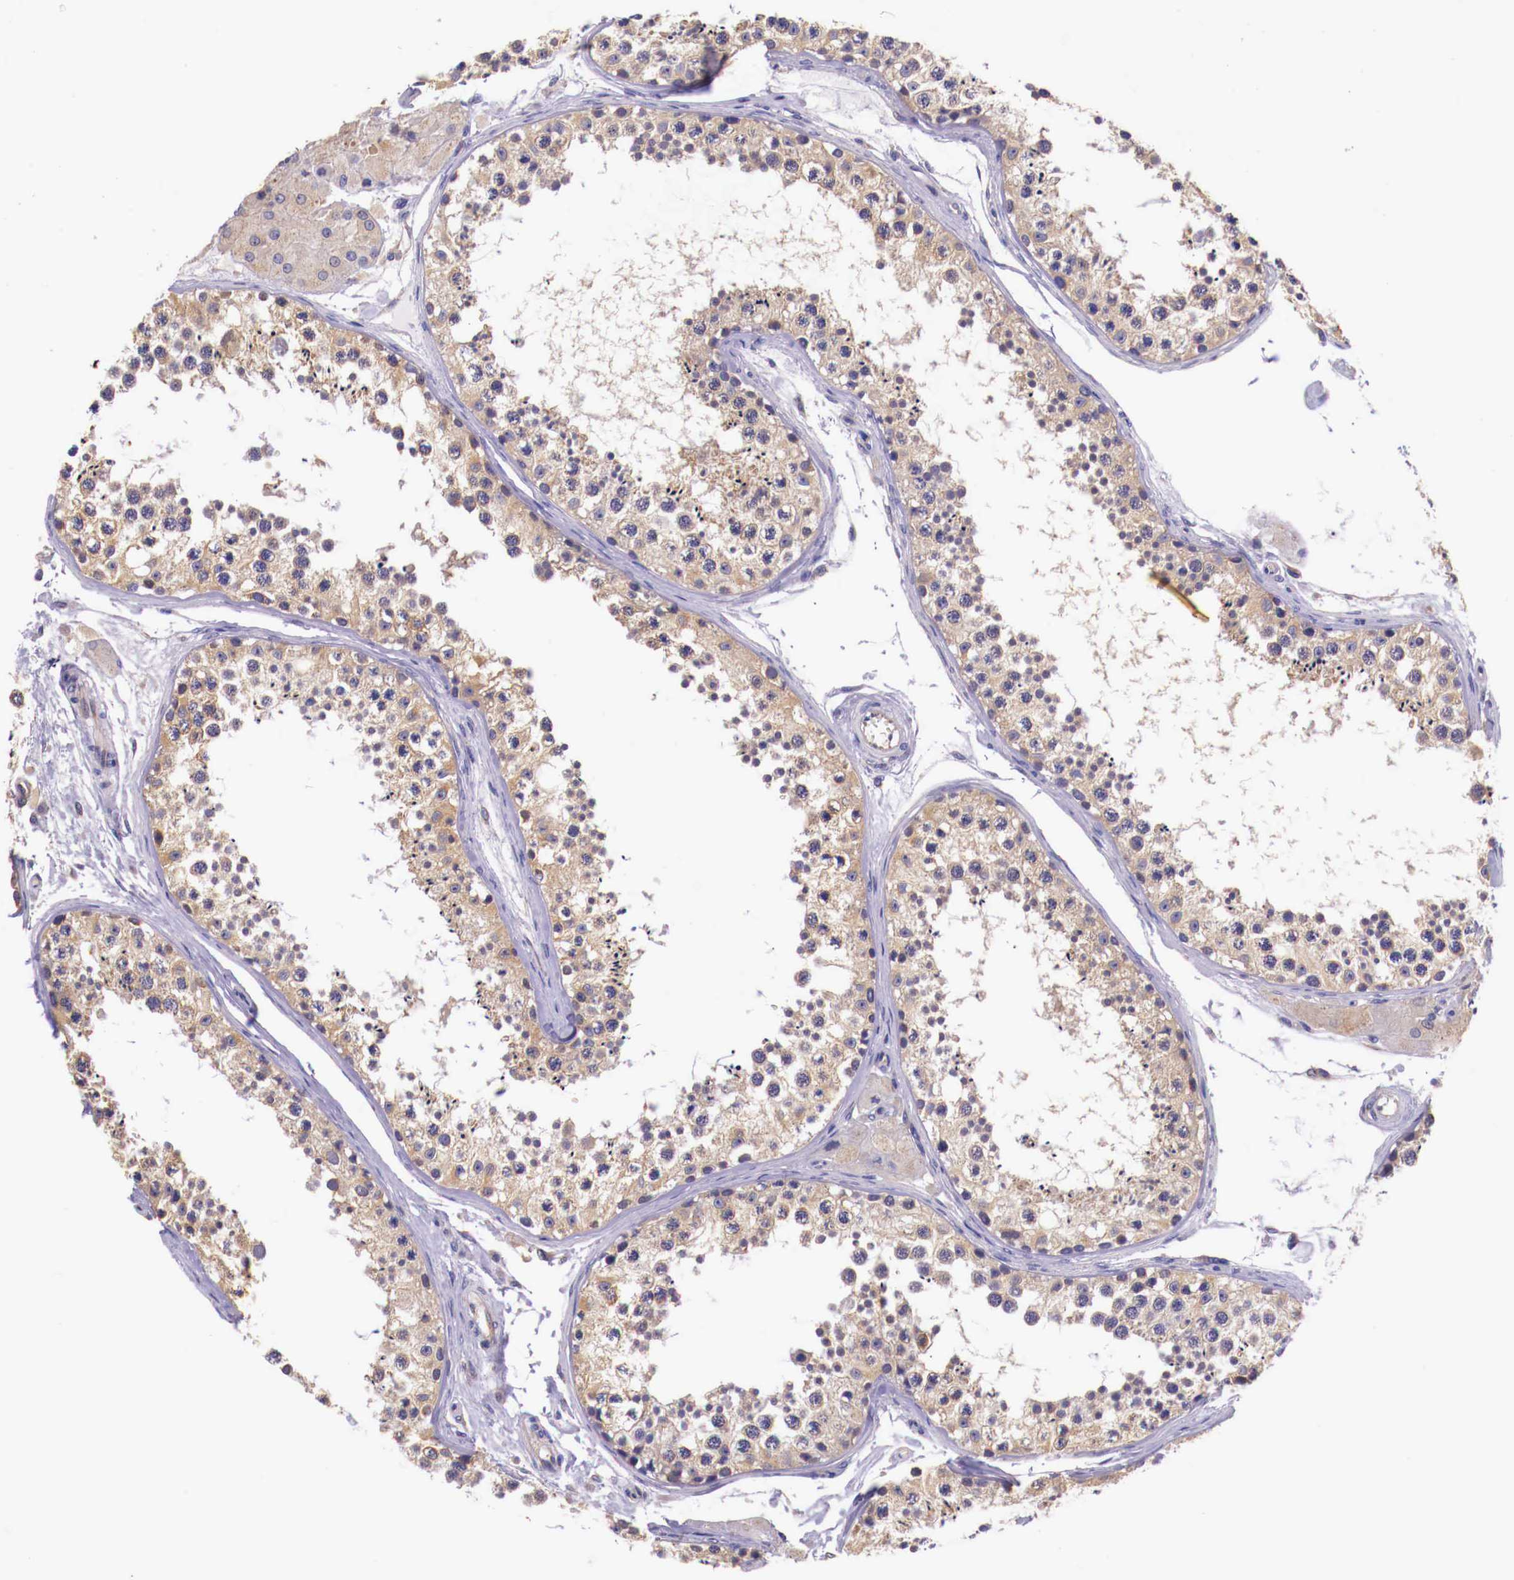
{"staining": {"intensity": "moderate", "quantity": ">75%", "location": "cytoplasmic/membranous"}, "tissue": "testis", "cell_type": "Cells in seminiferous ducts", "image_type": "normal", "snomed": [{"axis": "morphology", "description": "Normal tissue, NOS"}, {"axis": "topography", "description": "Testis"}], "caption": "Immunohistochemistry (IHC) (DAB (3,3'-diaminobenzidine)) staining of normal testis reveals moderate cytoplasmic/membranous protein positivity in approximately >75% of cells in seminiferous ducts.", "gene": "GRIPAP1", "patient": {"sex": "male", "age": 57}}